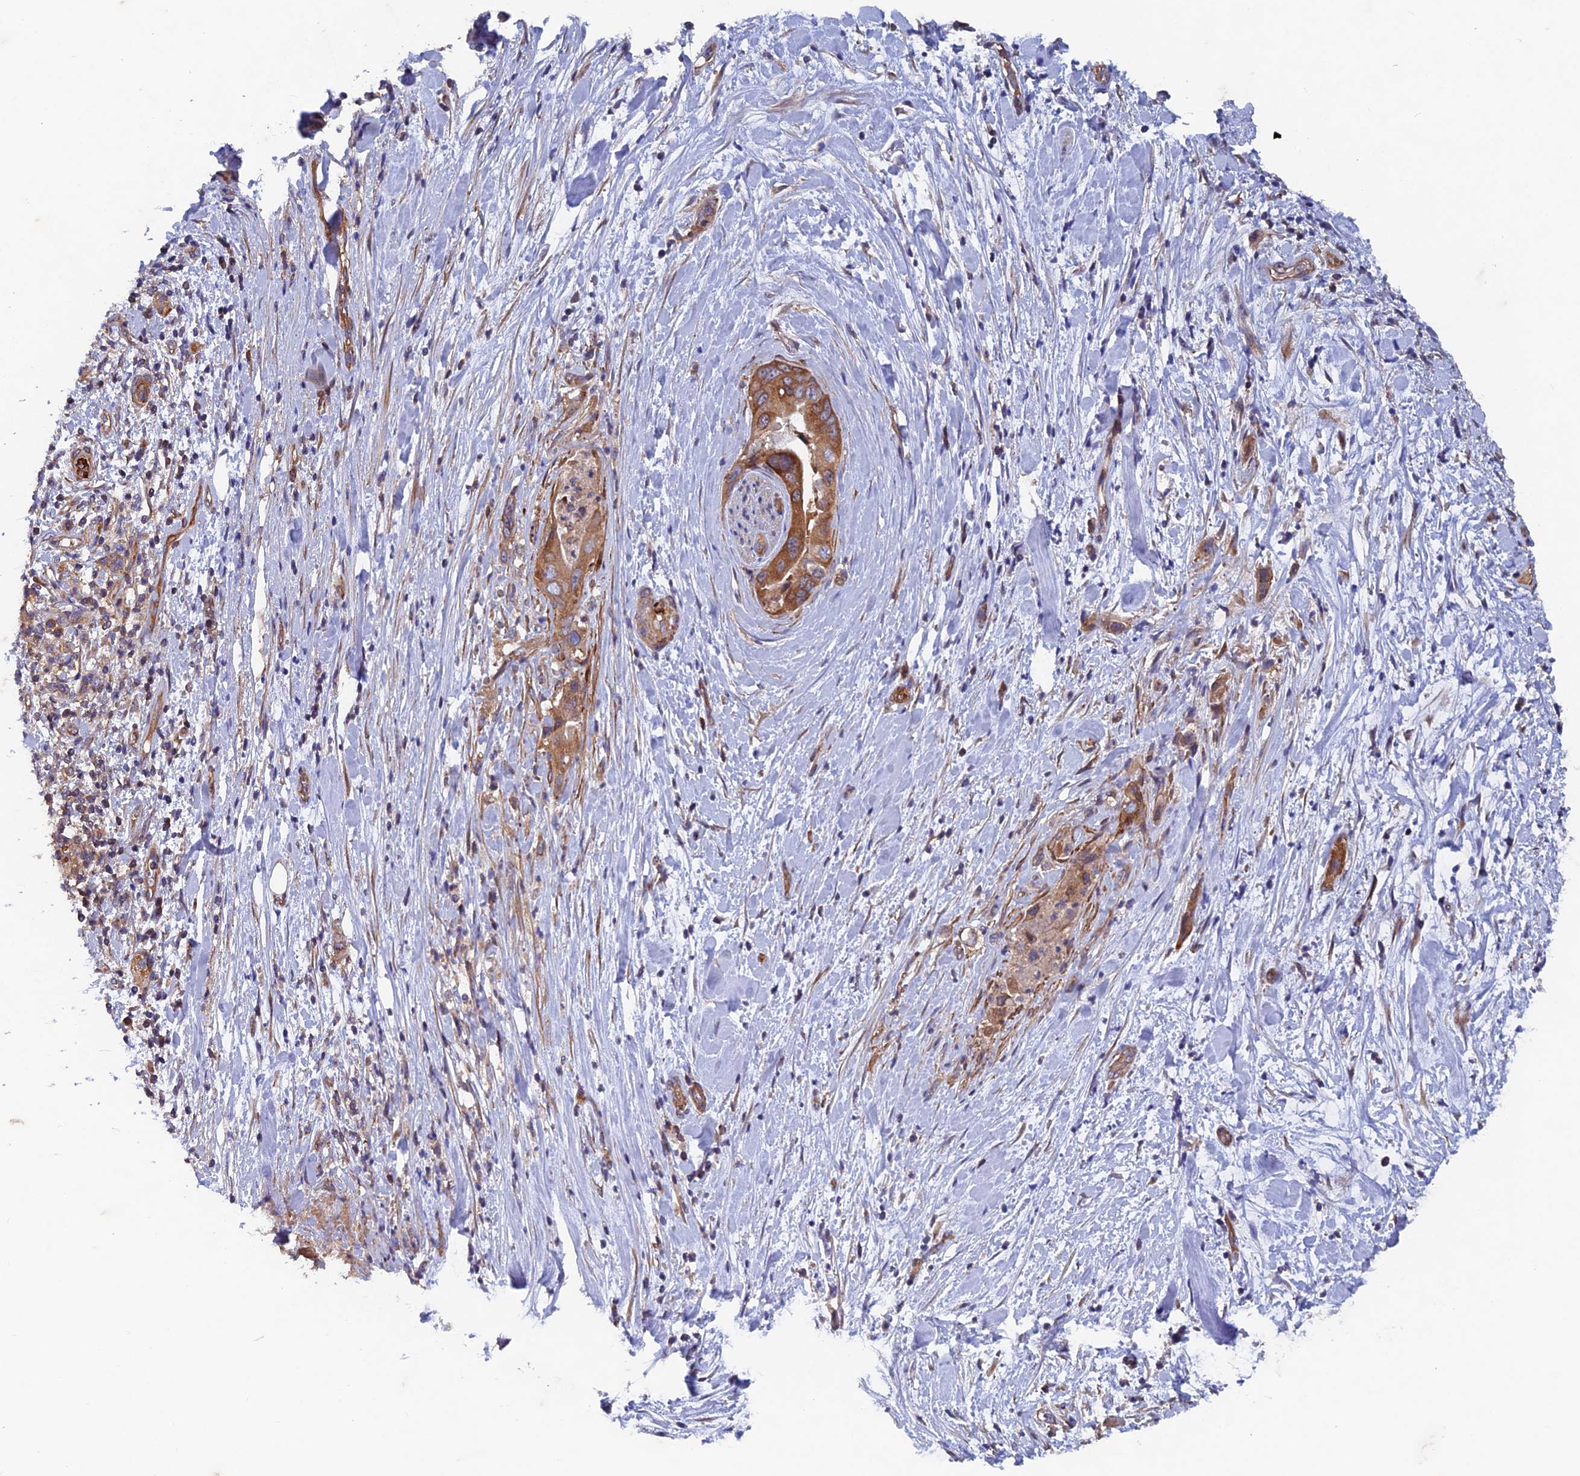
{"staining": {"intensity": "strong", "quantity": ">75%", "location": "cytoplasmic/membranous"}, "tissue": "pancreatic cancer", "cell_type": "Tumor cells", "image_type": "cancer", "snomed": [{"axis": "morphology", "description": "Adenocarcinoma, NOS"}, {"axis": "topography", "description": "Pancreas"}], "caption": "Brown immunohistochemical staining in adenocarcinoma (pancreatic) exhibits strong cytoplasmic/membranous expression in about >75% of tumor cells. (DAB (3,3'-diaminobenzidine) IHC with brightfield microscopy, high magnification).", "gene": "NCAPG", "patient": {"sex": "female", "age": 78}}